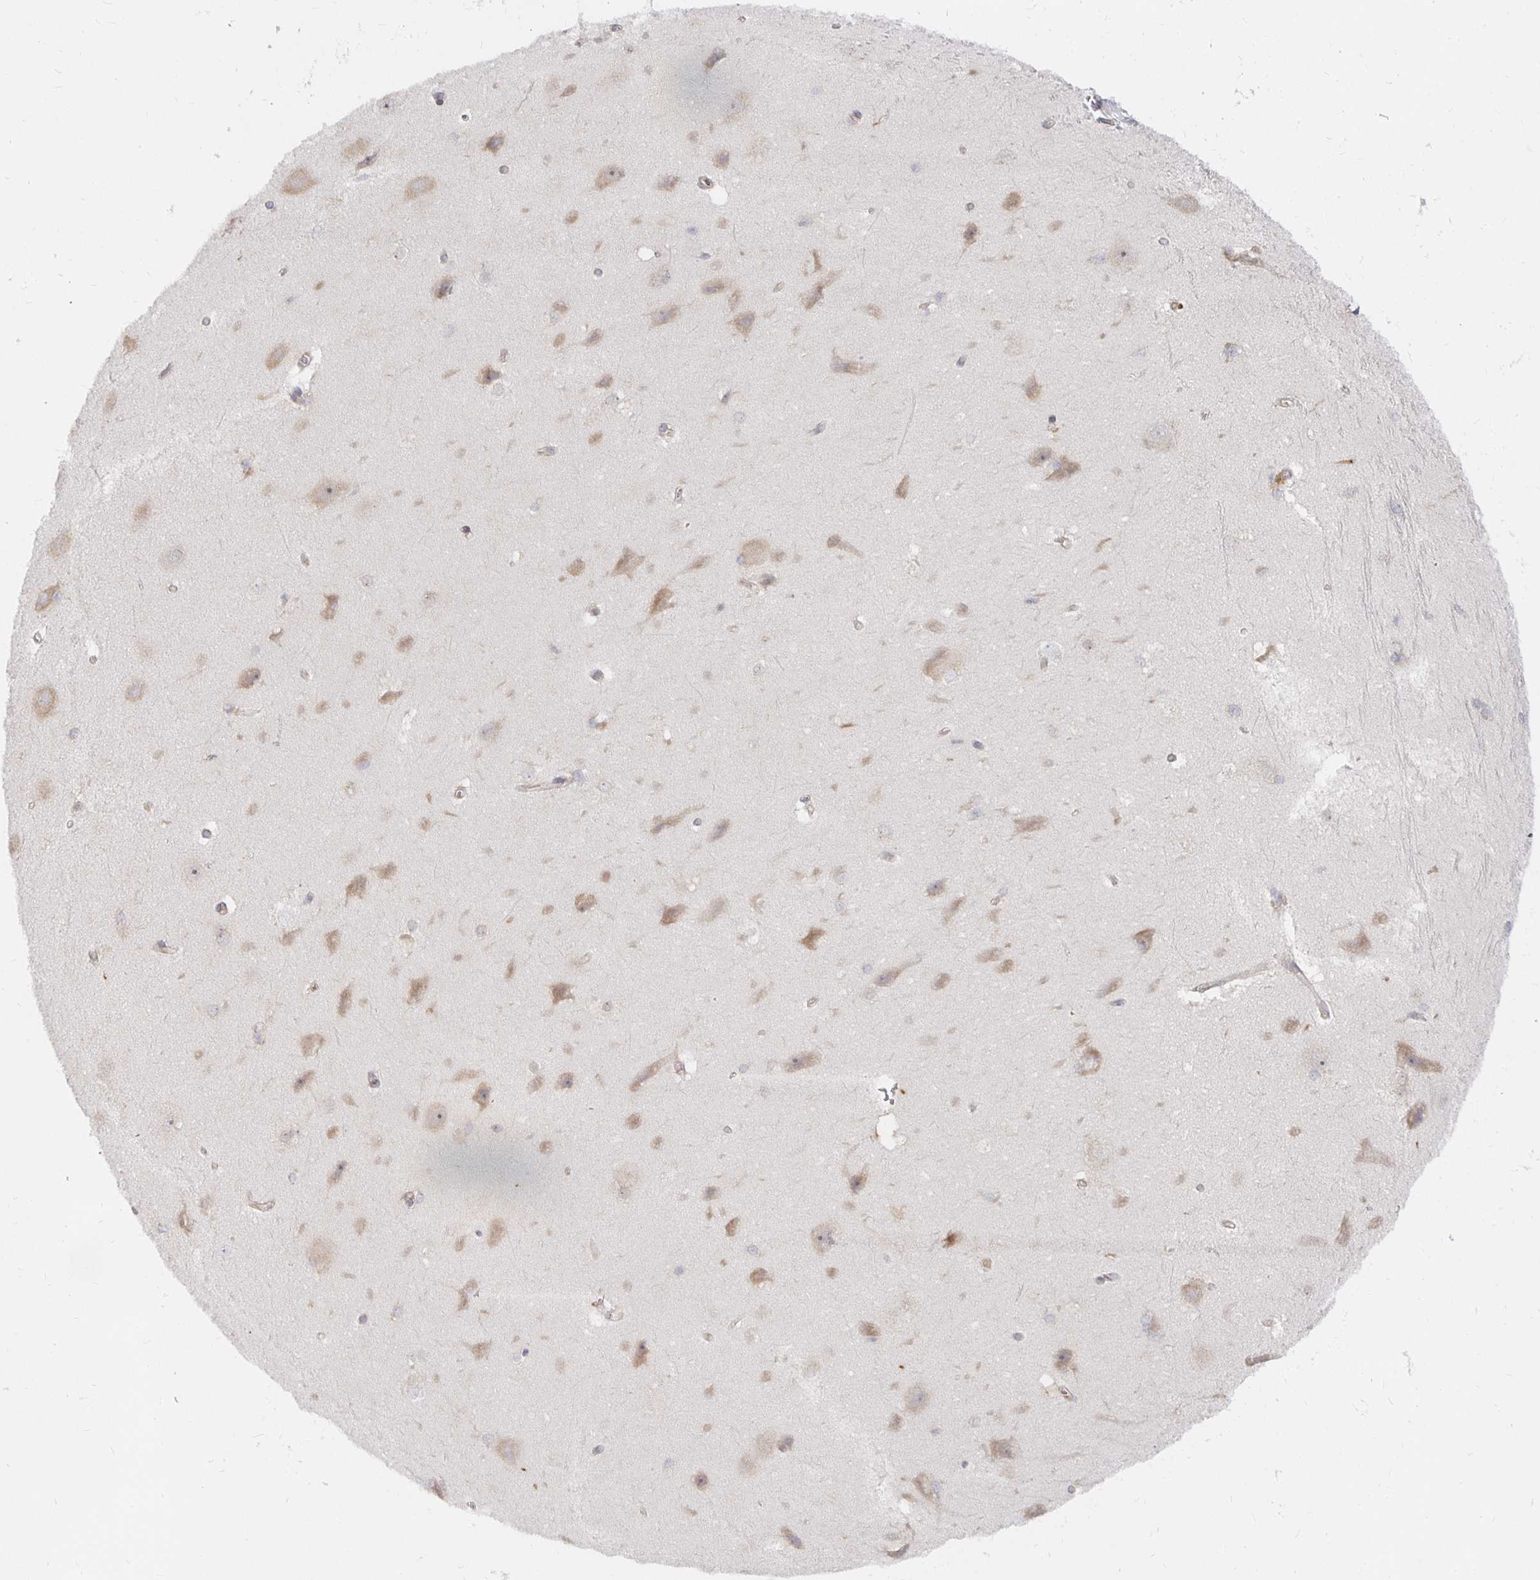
{"staining": {"intensity": "negative", "quantity": "none", "location": "none"}, "tissue": "hippocampus", "cell_type": "Glial cells", "image_type": "normal", "snomed": [{"axis": "morphology", "description": "Normal tissue, NOS"}, {"axis": "topography", "description": "Cerebral cortex"}, {"axis": "topography", "description": "Hippocampus"}], "caption": "High power microscopy micrograph of an immunohistochemistry image of benign hippocampus, revealing no significant staining in glial cells. (Immunohistochemistry (ihc), brightfield microscopy, high magnification).", "gene": "PDAP1", "patient": {"sex": "female", "age": 19}}